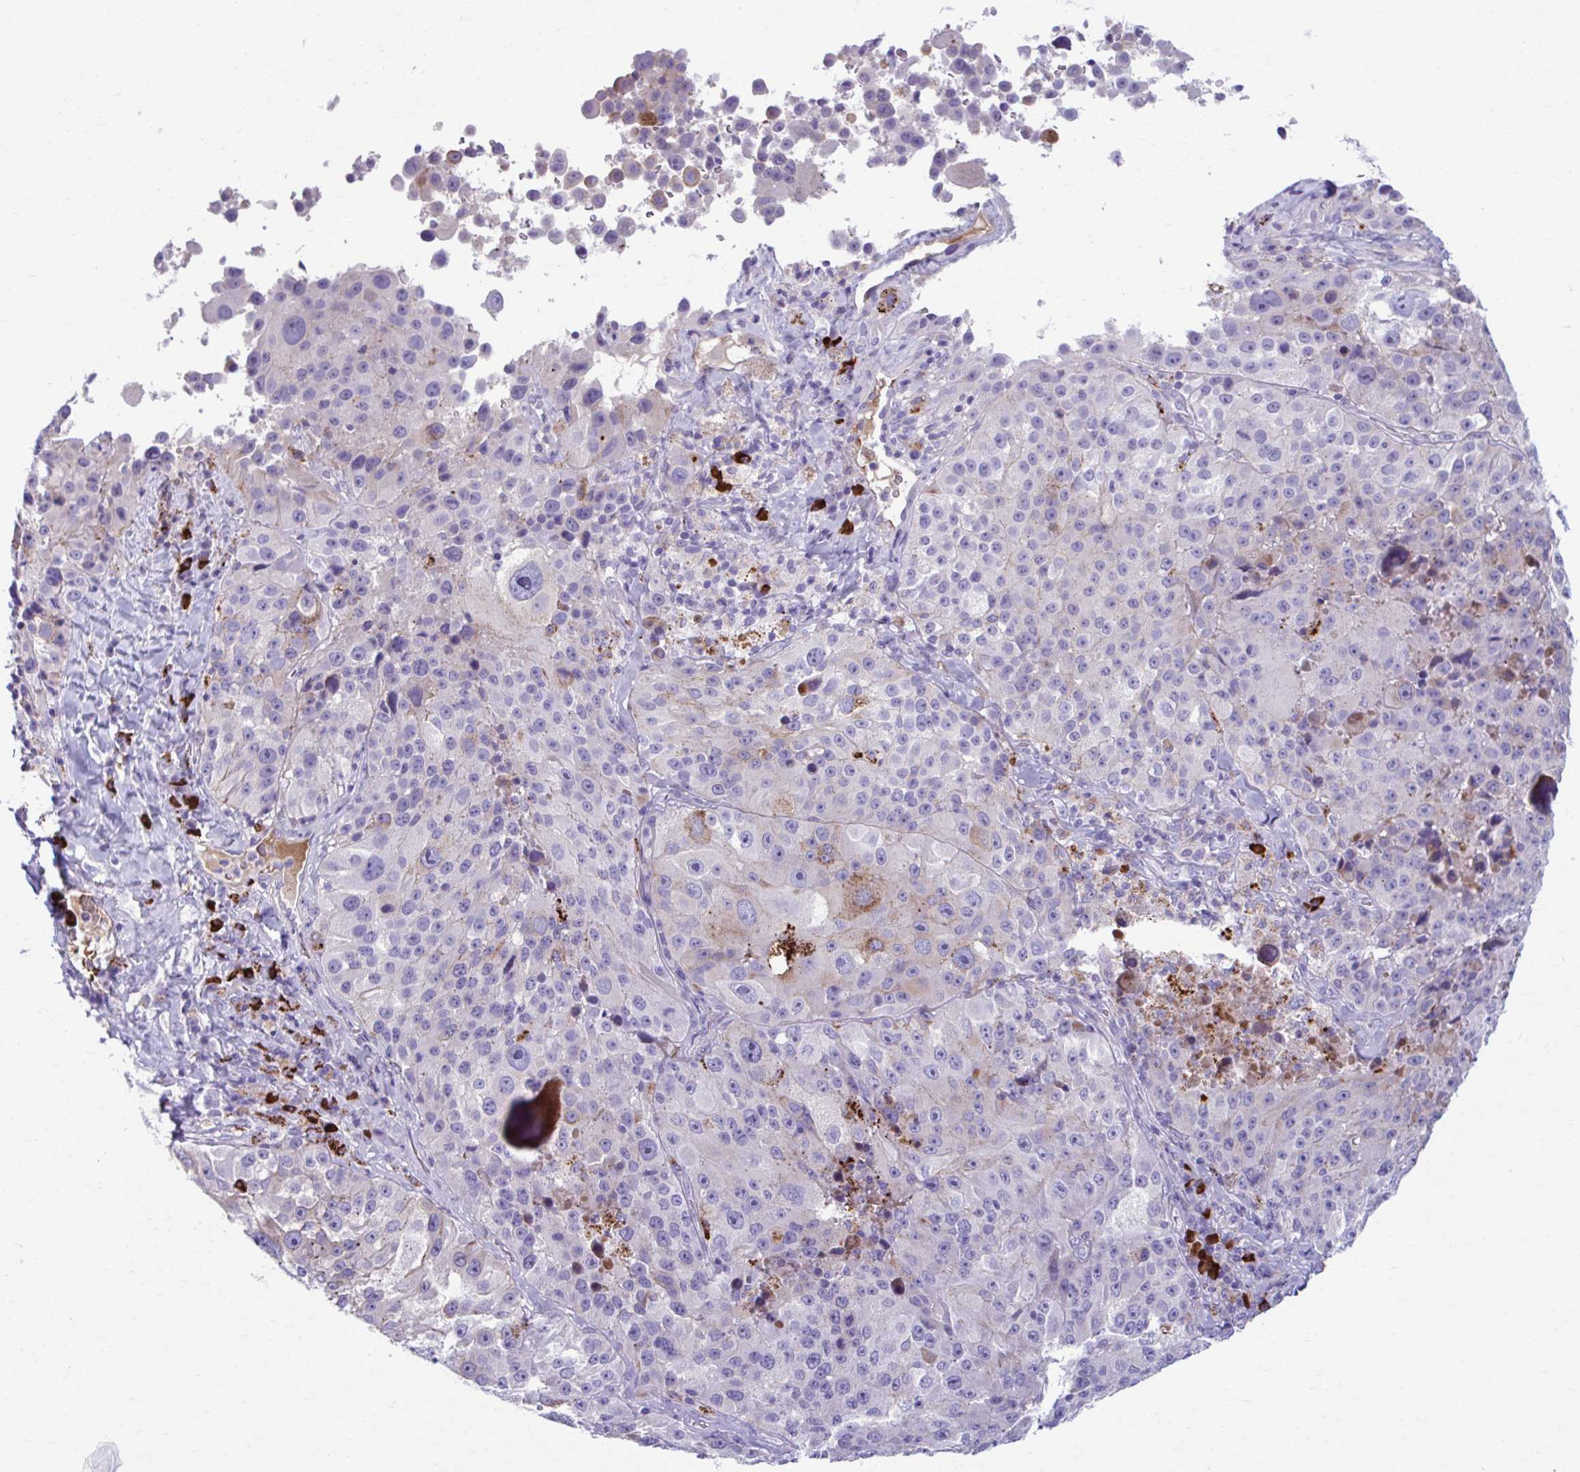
{"staining": {"intensity": "moderate", "quantity": "<25%", "location": "cytoplasmic/membranous"}, "tissue": "melanoma", "cell_type": "Tumor cells", "image_type": "cancer", "snomed": [{"axis": "morphology", "description": "Malignant melanoma, Metastatic site"}, {"axis": "topography", "description": "Lymph node"}], "caption": "Approximately <25% of tumor cells in melanoma exhibit moderate cytoplasmic/membranous protein expression as visualized by brown immunohistochemical staining.", "gene": "C12orf71", "patient": {"sex": "male", "age": 62}}